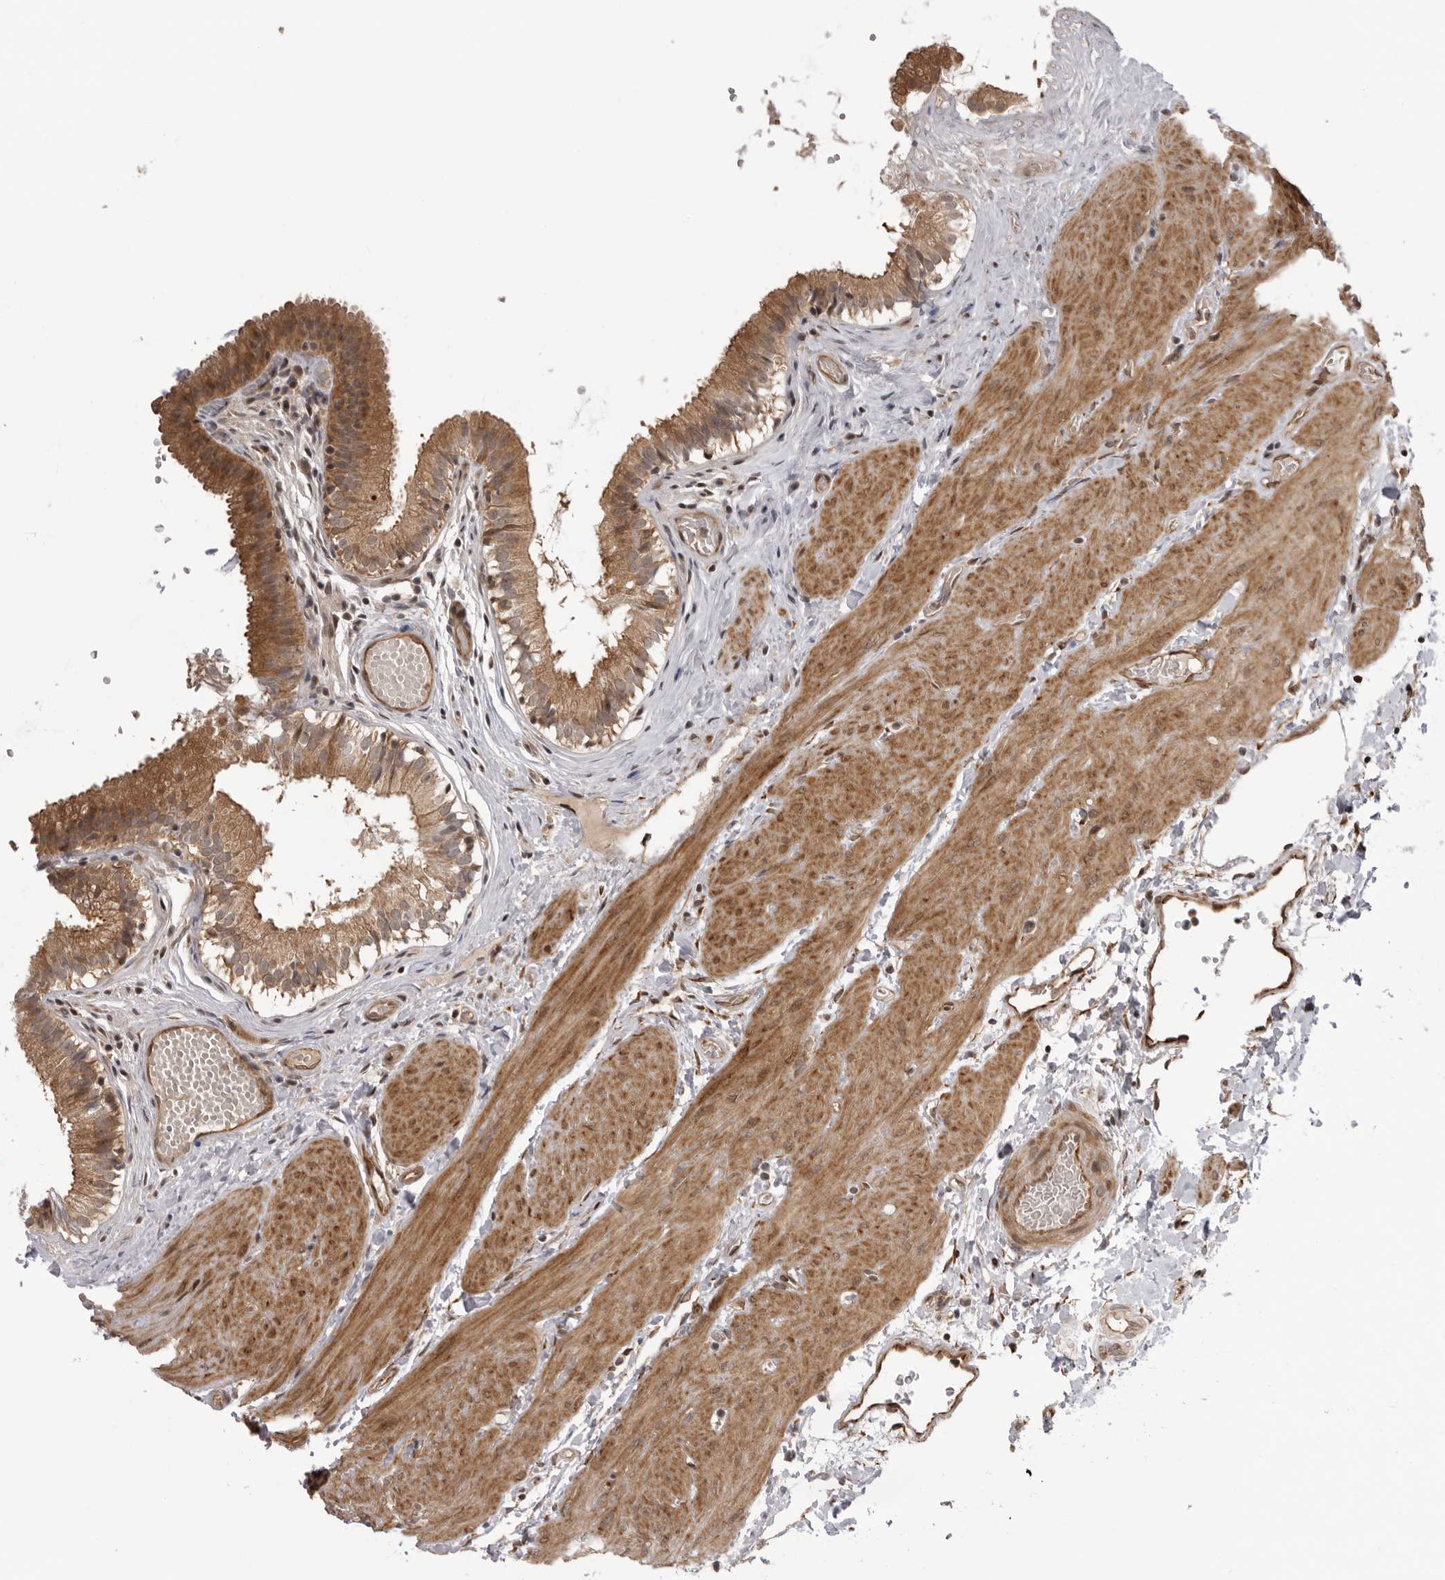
{"staining": {"intensity": "moderate", "quantity": ">75%", "location": "cytoplasmic/membranous"}, "tissue": "gallbladder", "cell_type": "Glandular cells", "image_type": "normal", "snomed": [{"axis": "morphology", "description": "Normal tissue, NOS"}, {"axis": "topography", "description": "Gallbladder"}], "caption": "Brown immunohistochemical staining in unremarkable human gallbladder demonstrates moderate cytoplasmic/membranous positivity in approximately >75% of glandular cells.", "gene": "DNAH14", "patient": {"sex": "female", "age": 26}}